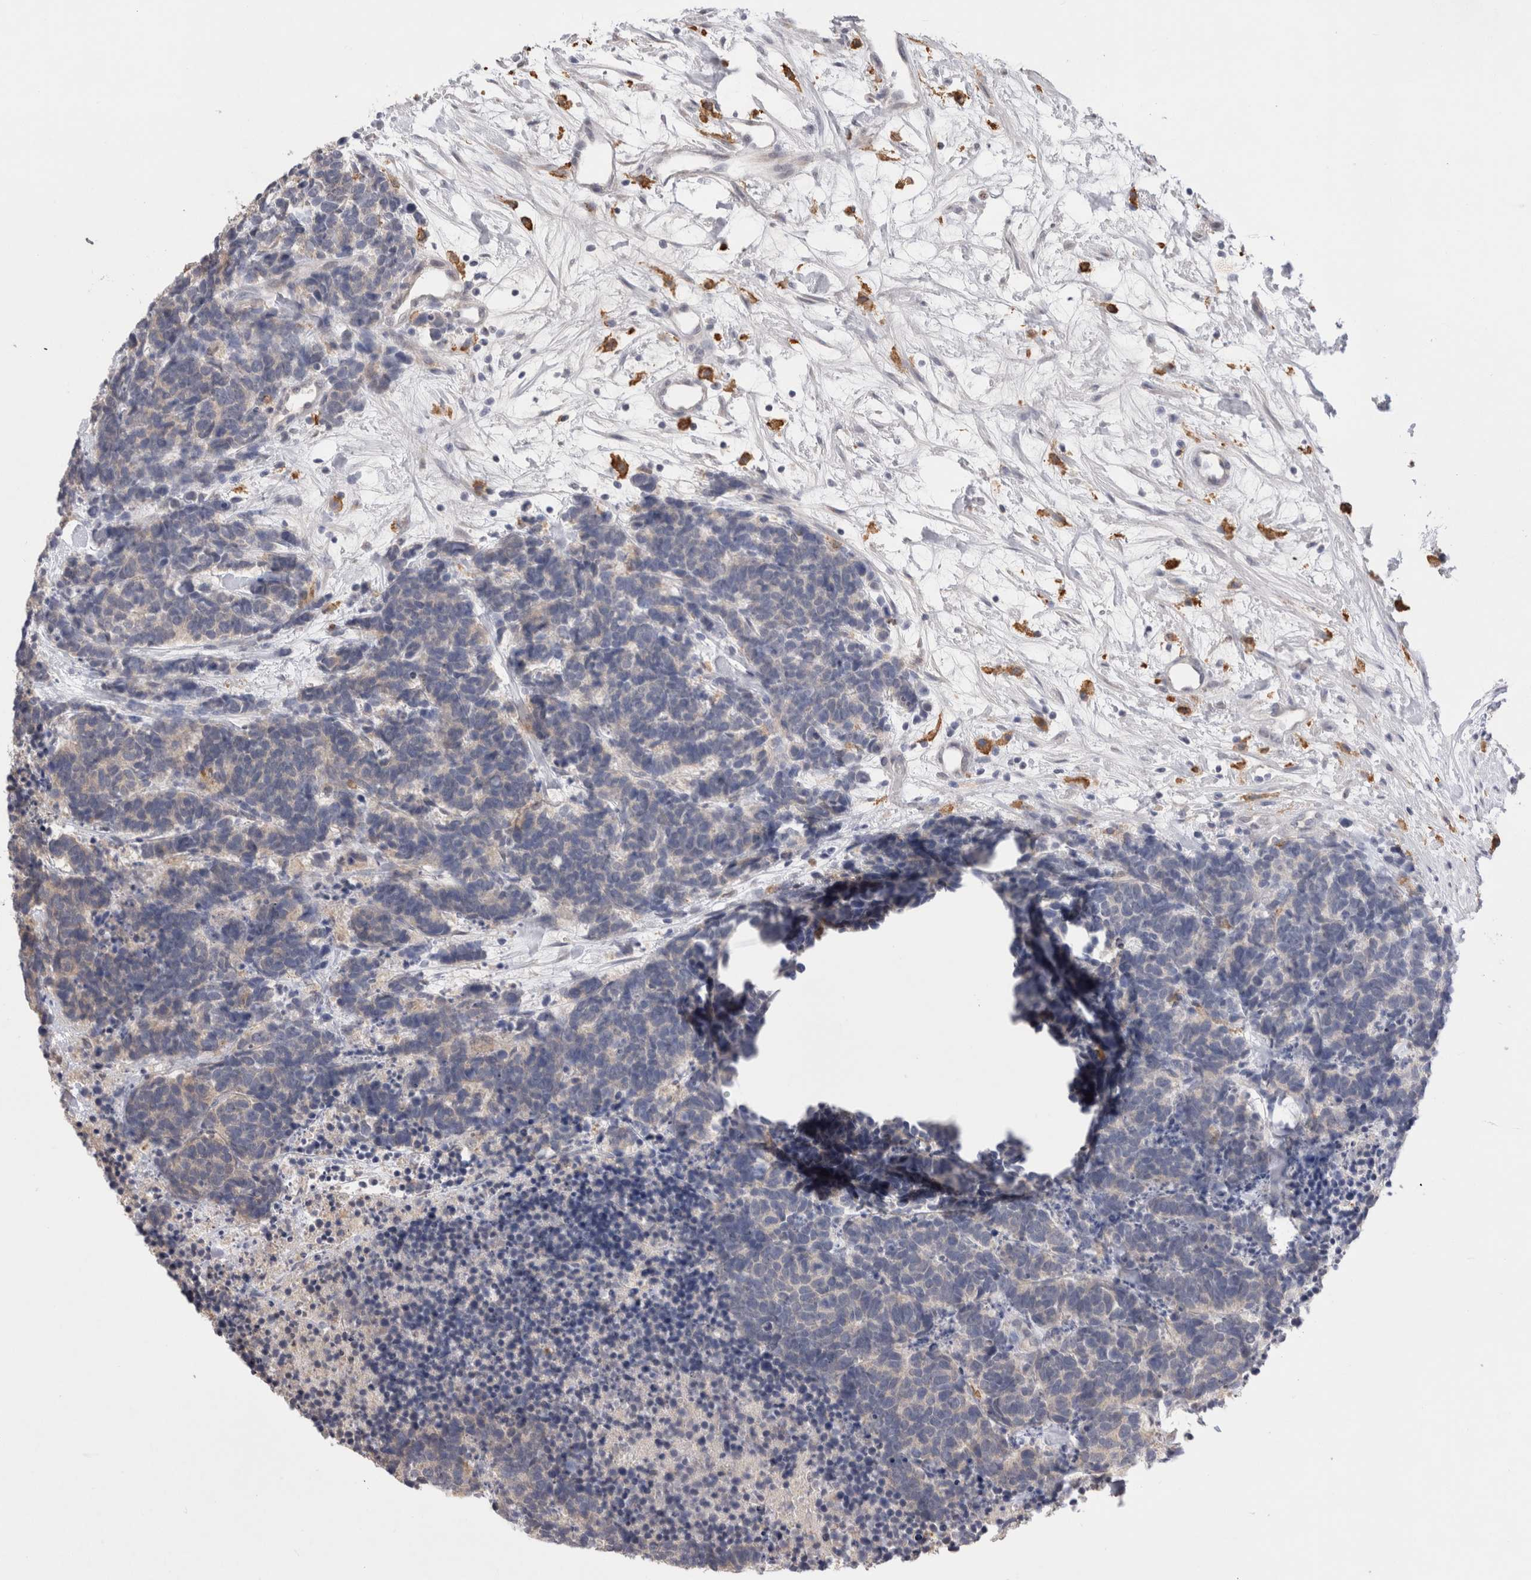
{"staining": {"intensity": "negative", "quantity": "none", "location": "none"}, "tissue": "carcinoid", "cell_type": "Tumor cells", "image_type": "cancer", "snomed": [{"axis": "morphology", "description": "Carcinoma, NOS"}, {"axis": "morphology", "description": "Carcinoid, malignant, NOS"}, {"axis": "topography", "description": "Urinary bladder"}], "caption": "Immunohistochemical staining of human carcinoid shows no significant staining in tumor cells.", "gene": "VSIG4", "patient": {"sex": "male", "age": 57}}